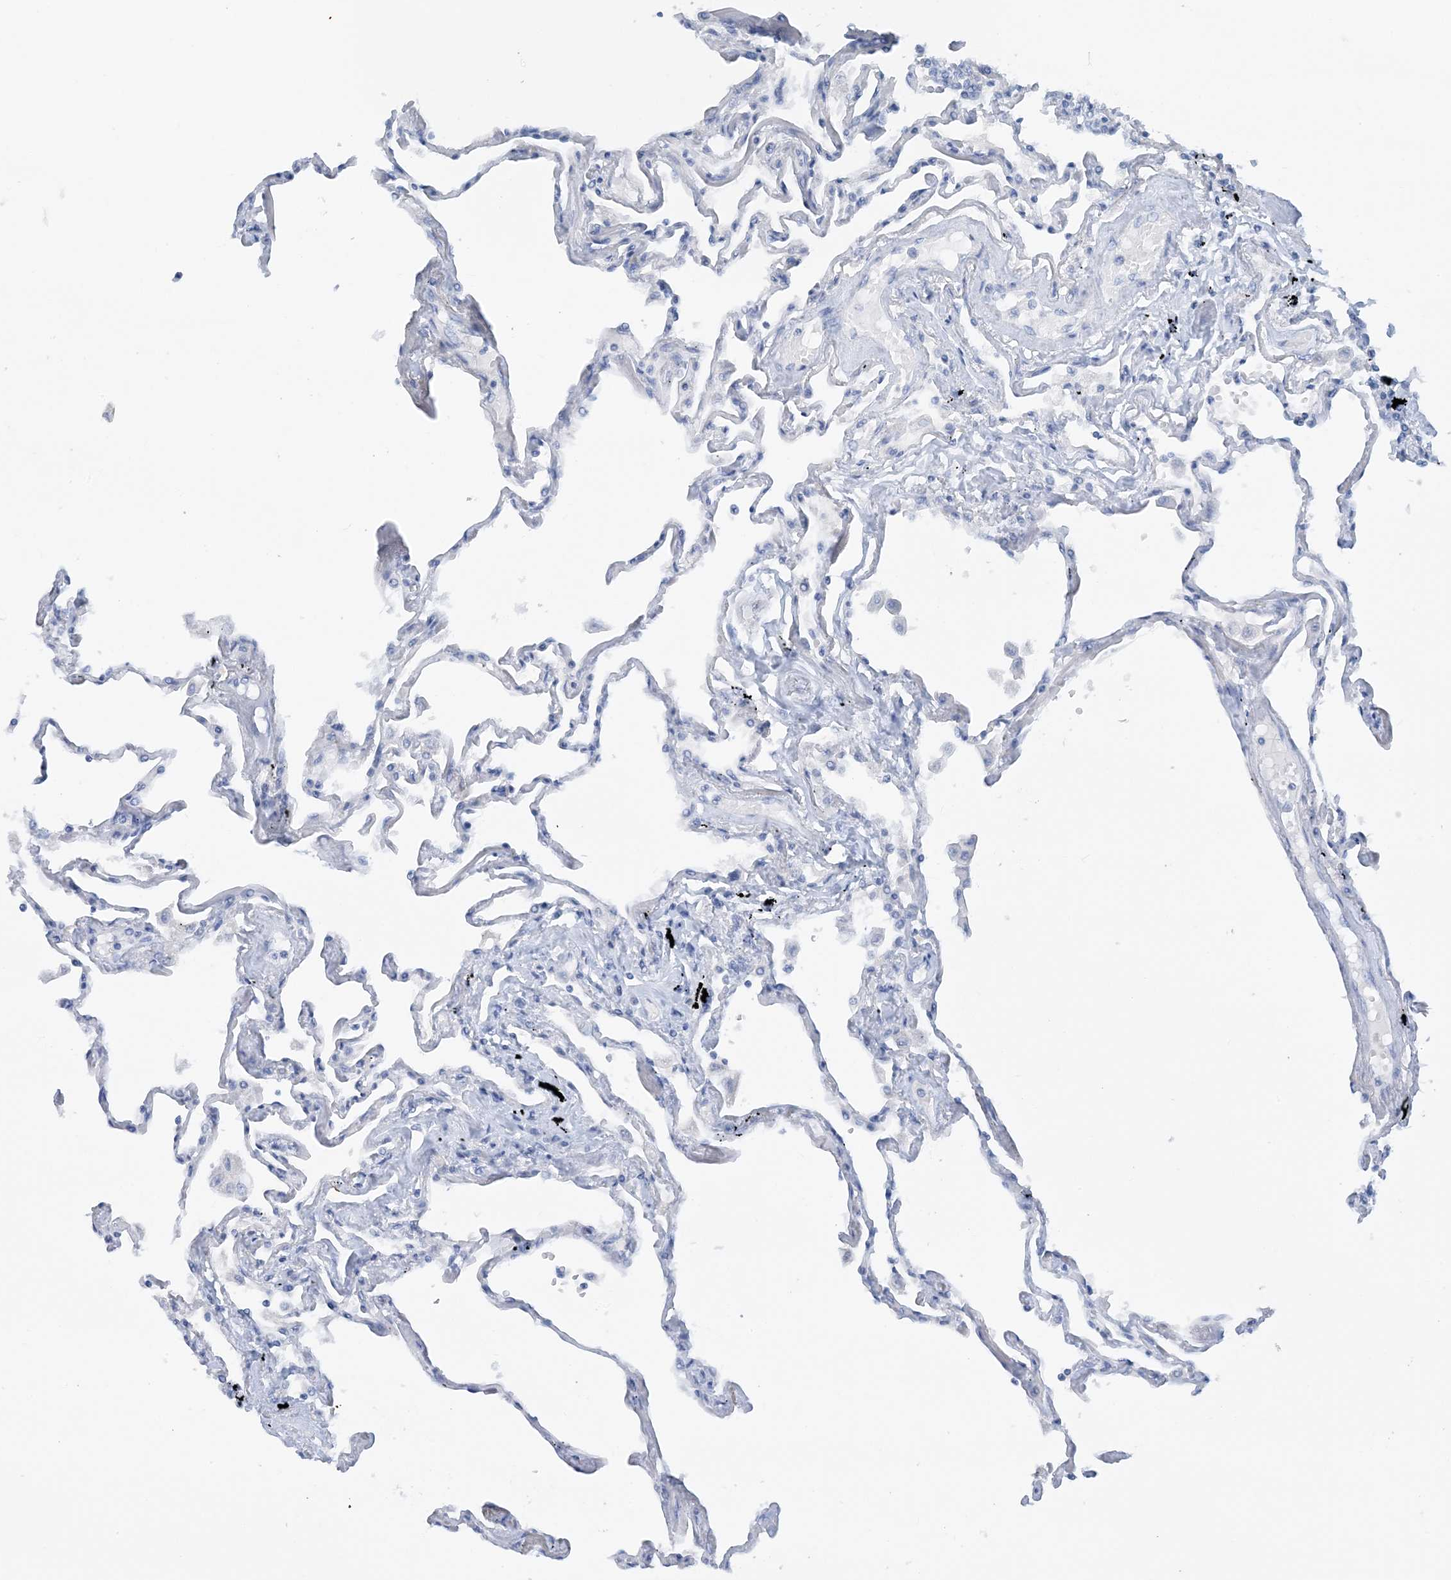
{"staining": {"intensity": "negative", "quantity": "none", "location": "none"}, "tissue": "lung", "cell_type": "Alveolar cells", "image_type": "normal", "snomed": [{"axis": "morphology", "description": "Normal tissue, NOS"}, {"axis": "topography", "description": "Lung"}], "caption": "Immunohistochemistry (IHC) of benign human lung reveals no positivity in alveolar cells. The staining was performed using DAB (3,3'-diaminobenzidine) to visualize the protein expression in brown, while the nuclei were stained in blue with hematoxylin (Magnification: 20x).", "gene": "ZCCHC12", "patient": {"sex": "female", "age": 67}}